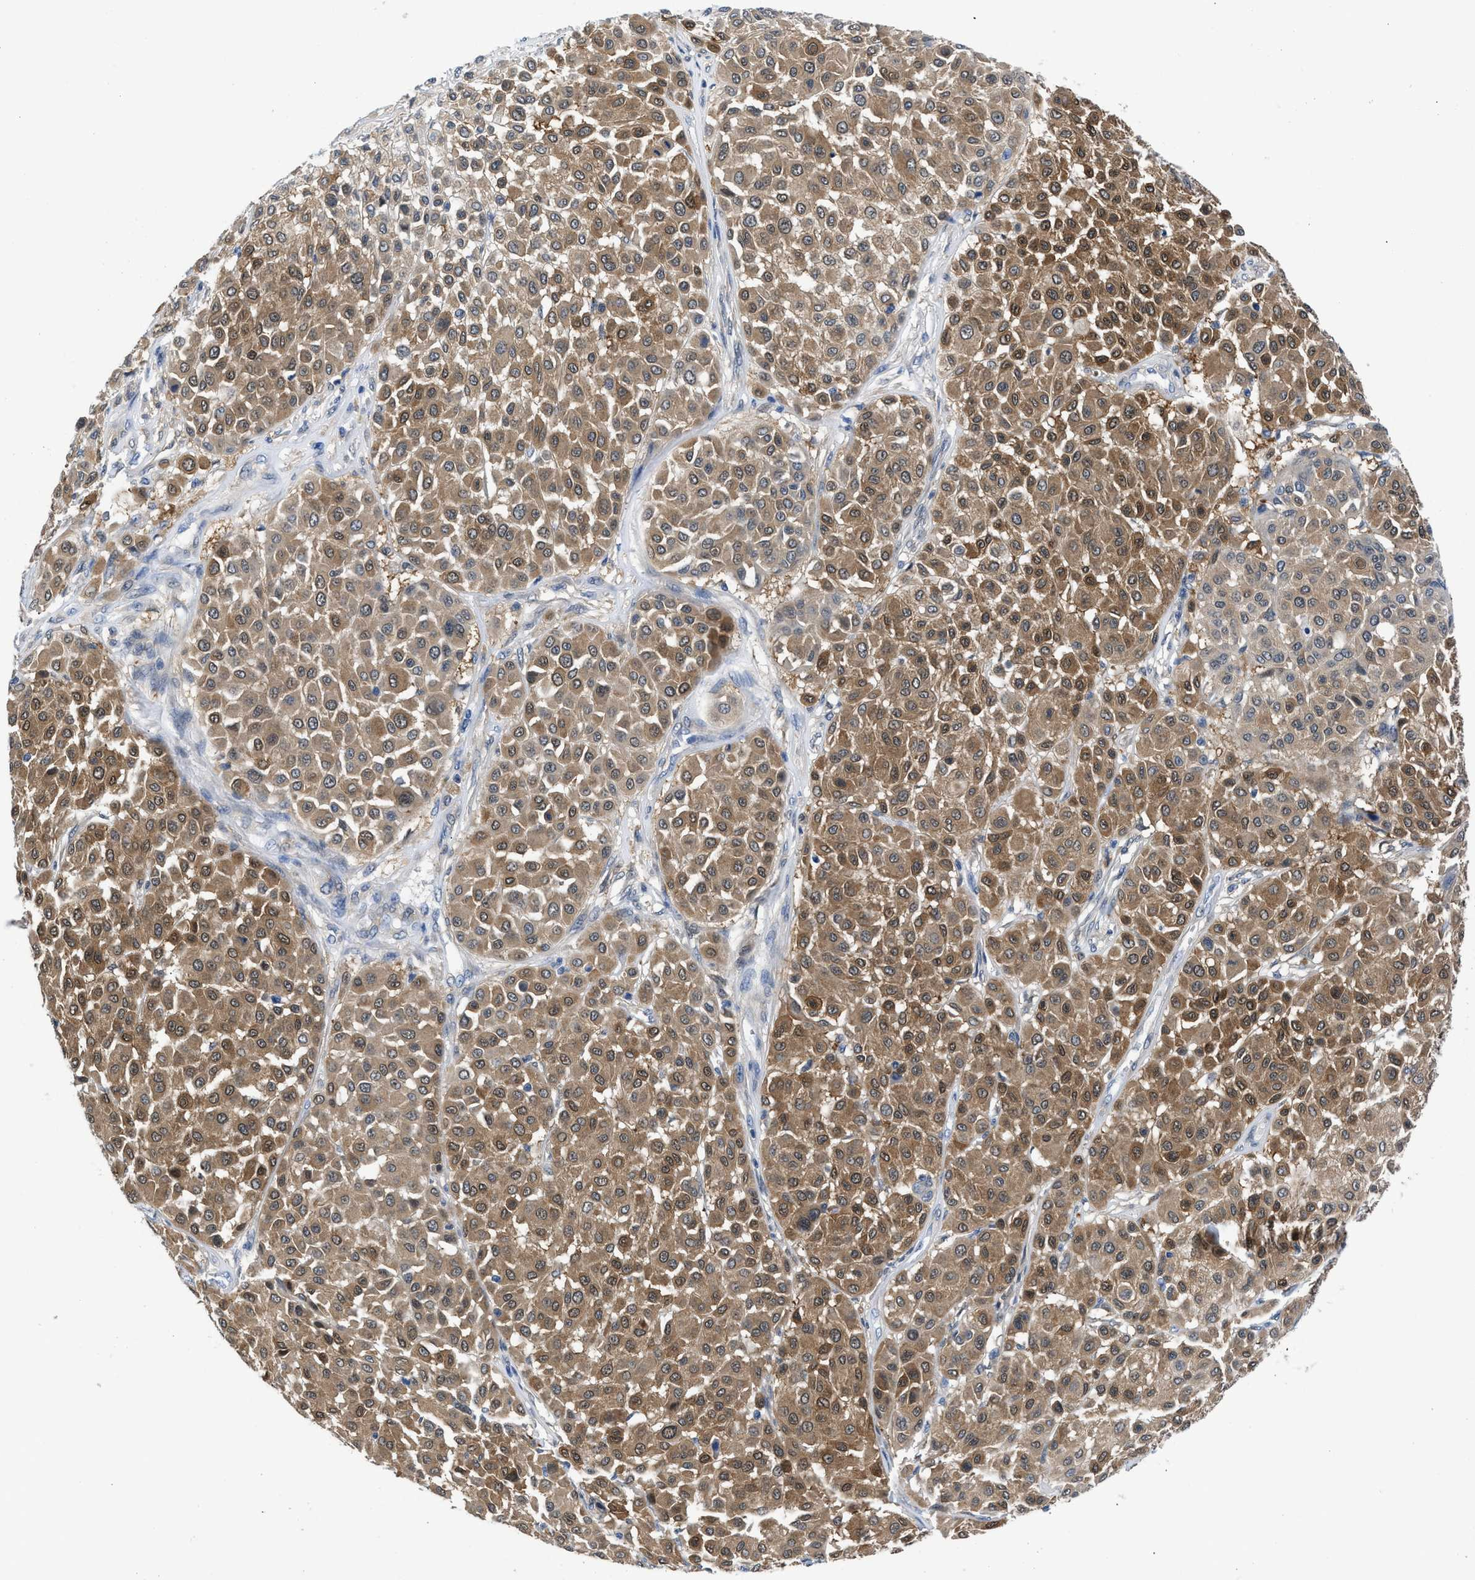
{"staining": {"intensity": "moderate", "quantity": ">75%", "location": "cytoplasmic/membranous,nuclear"}, "tissue": "melanoma", "cell_type": "Tumor cells", "image_type": "cancer", "snomed": [{"axis": "morphology", "description": "Malignant melanoma, Metastatic site"}, {"axis": "topography", "description": "Soft tissue"}], "caption": "Immunohistochemistry (IHC) (DAB) staining of malignant melanoma (metastatic site) demonstrates moderate cytoplasmic/membranous and nuclear protein expression in approximately >75% of tumor cells. (Stains: DAB (3,3'-diaminobenzidine) in brown, nuclei in blue, Microscopy: brightfield microscopy at high magnification).", "gene": "CBR1", "patient": {"sex": "male", "age": 41}}